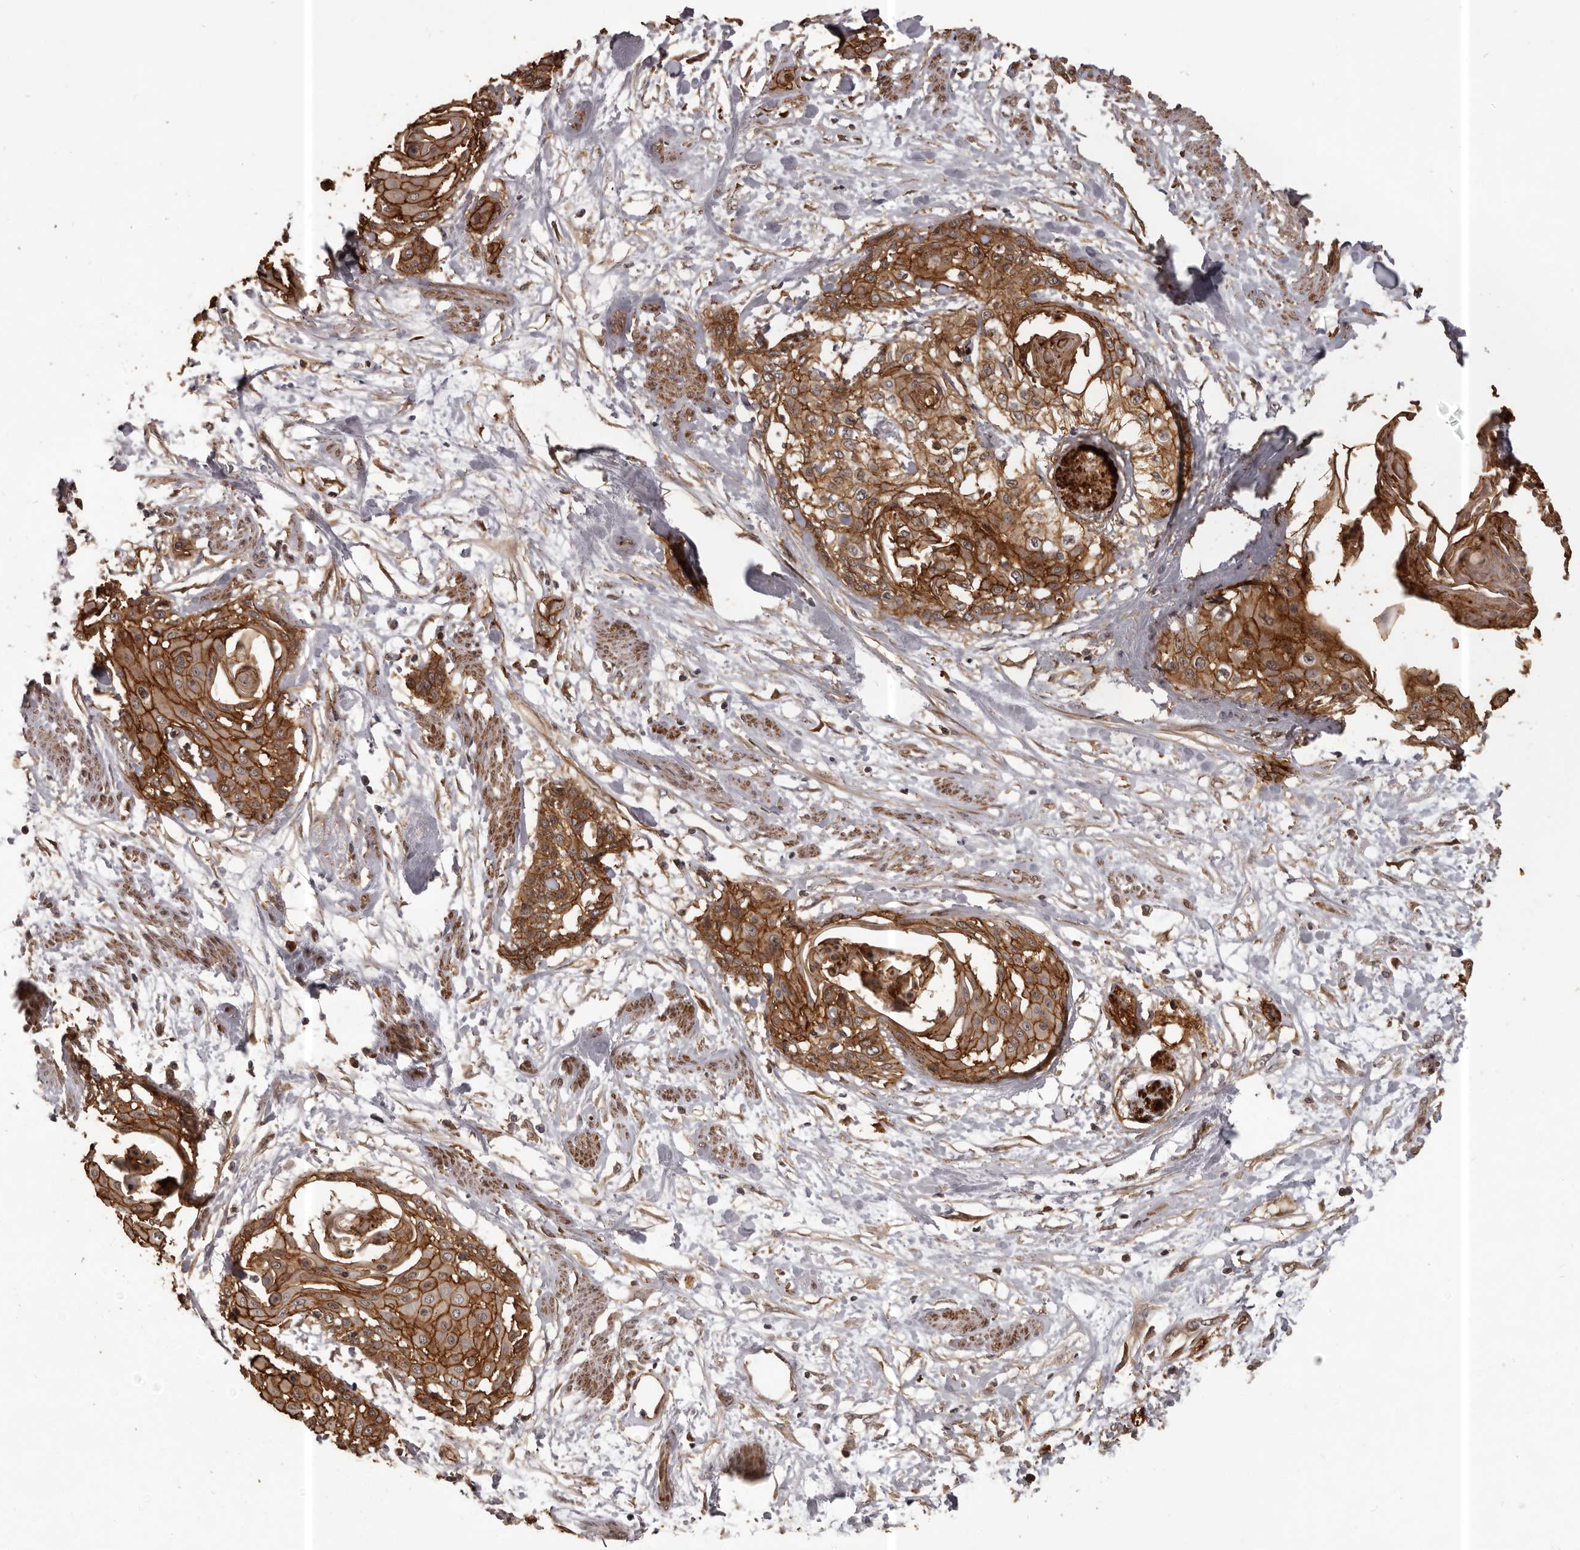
{"staining": {"intensity": "strong", "quantity": ">75%", "location": "cytoplasmic/membranous"}, "tissue": "cervical cancer", "cell_type": "Tumor cells", "image_type": "cancer", "snomed": [{"axis": "morphology", "description": "Squamous cell carcinoma, NOS"}, {"axis": "topography", "description": "Cervix"}], "caption": "A histopathology image showing strong cytoplasmic/membranous positivity in about >75% of tumor cells in cervical cancer (squamous cell carcinoma), as visualized by brown immunohistochemical staining.", "gene": "SLITRK6", "patient": {"sex": "female", "age": 57}}